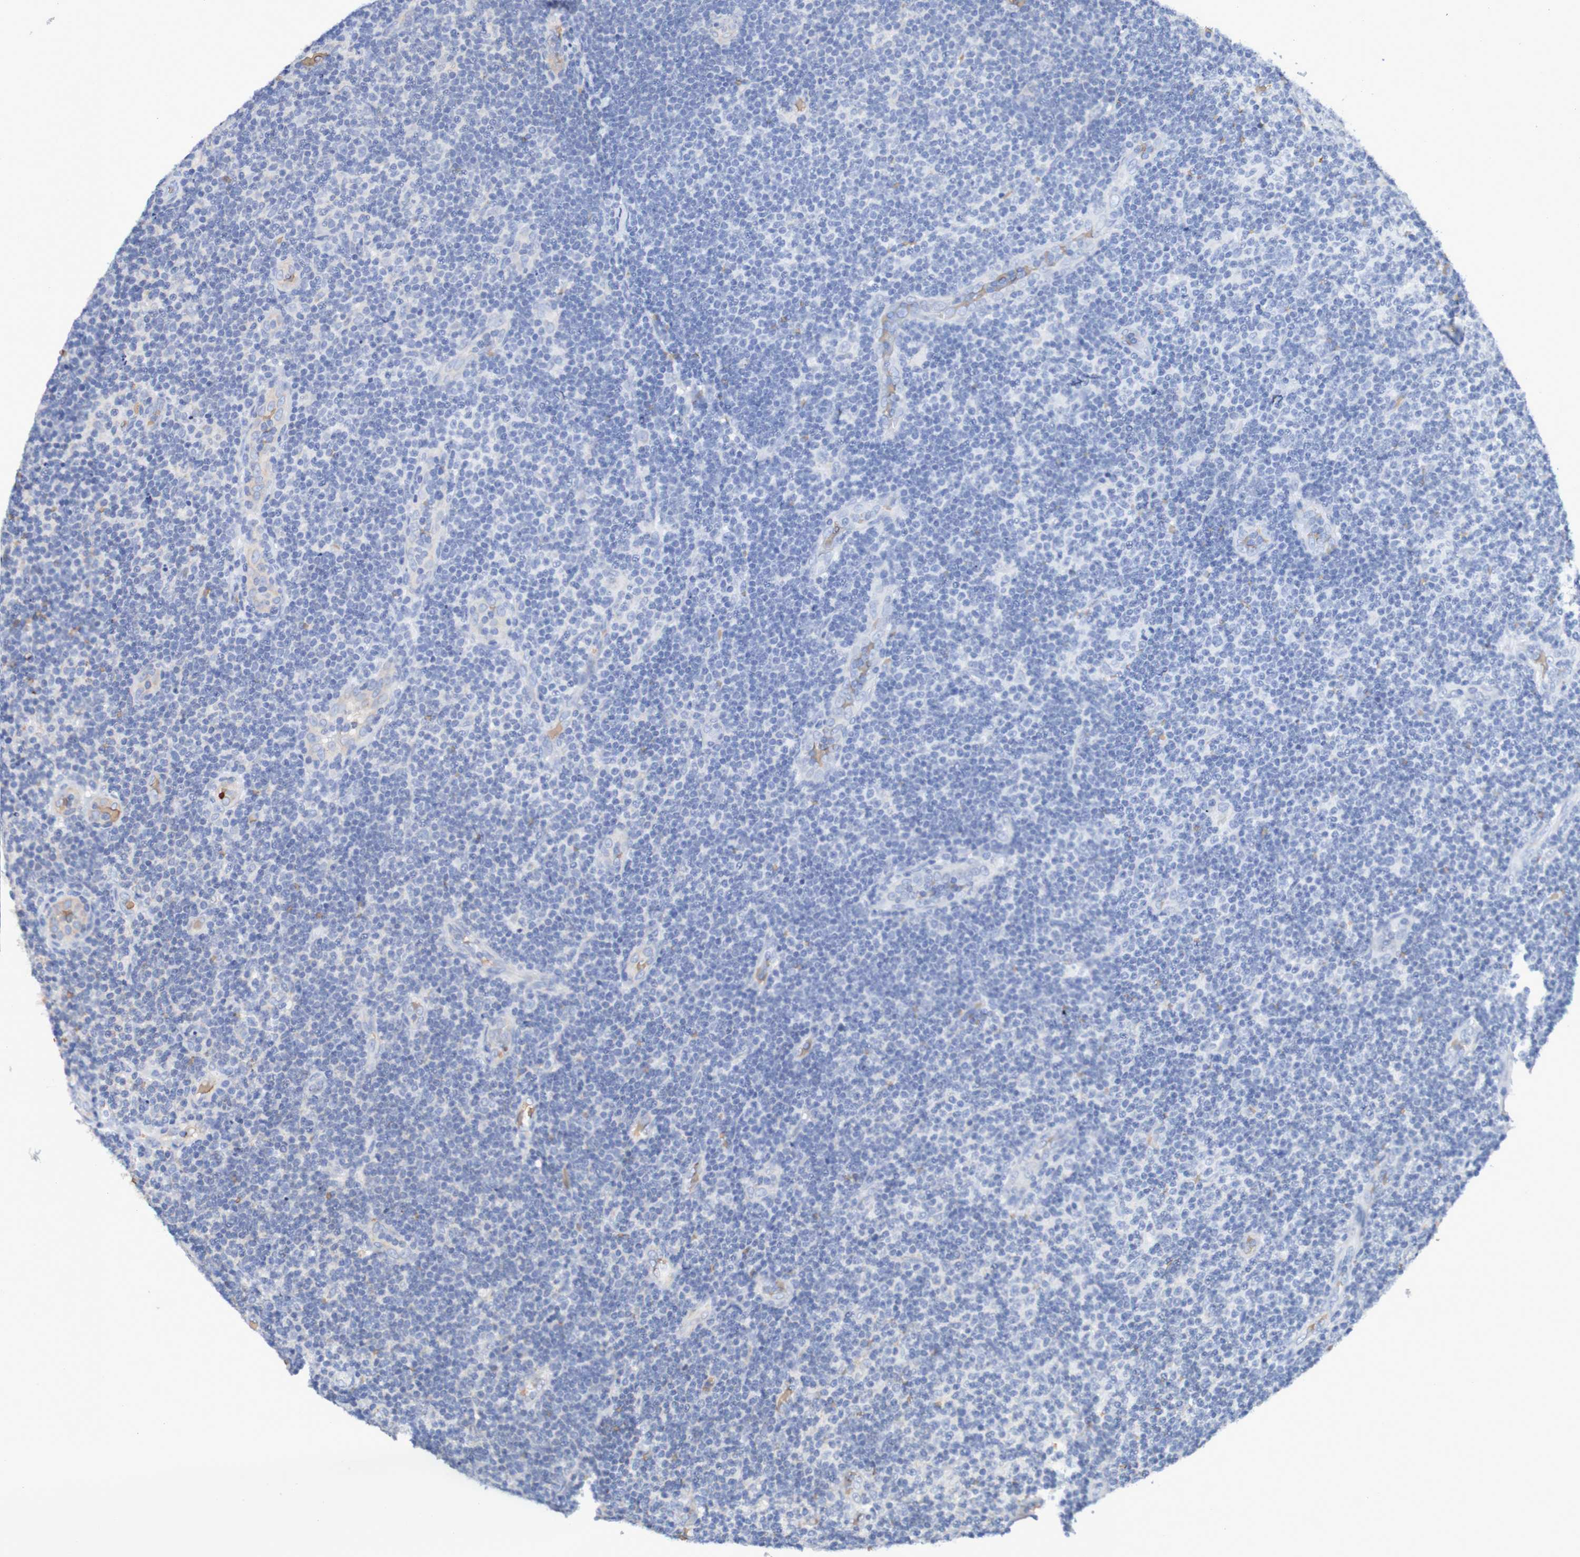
{"staining": {"intensity": "negative", "quantity": "none", "location": "none"}, "tissue": "lymphoma", "cell_type": "Tumor cells", "image_type": "cancer", "snomed": [{"axis": "morphology", "description": "Malignant lymphoma, non-Hodgkin's type, Low grade"}, {"axis": "topography", "description": "Lymph node"}], "caption": "IHC of low-grade malignant lymphoma, non-Hodgkin's type exhibits no positivity in tumor cells. Brightfield microscopy of immunohistochemistry (IHC) stained with DAB (brown) and hematoxylin (blue), captured at high magnification.", "gene": "WNT4", "patient": {"sex": "male", "age": 83}}